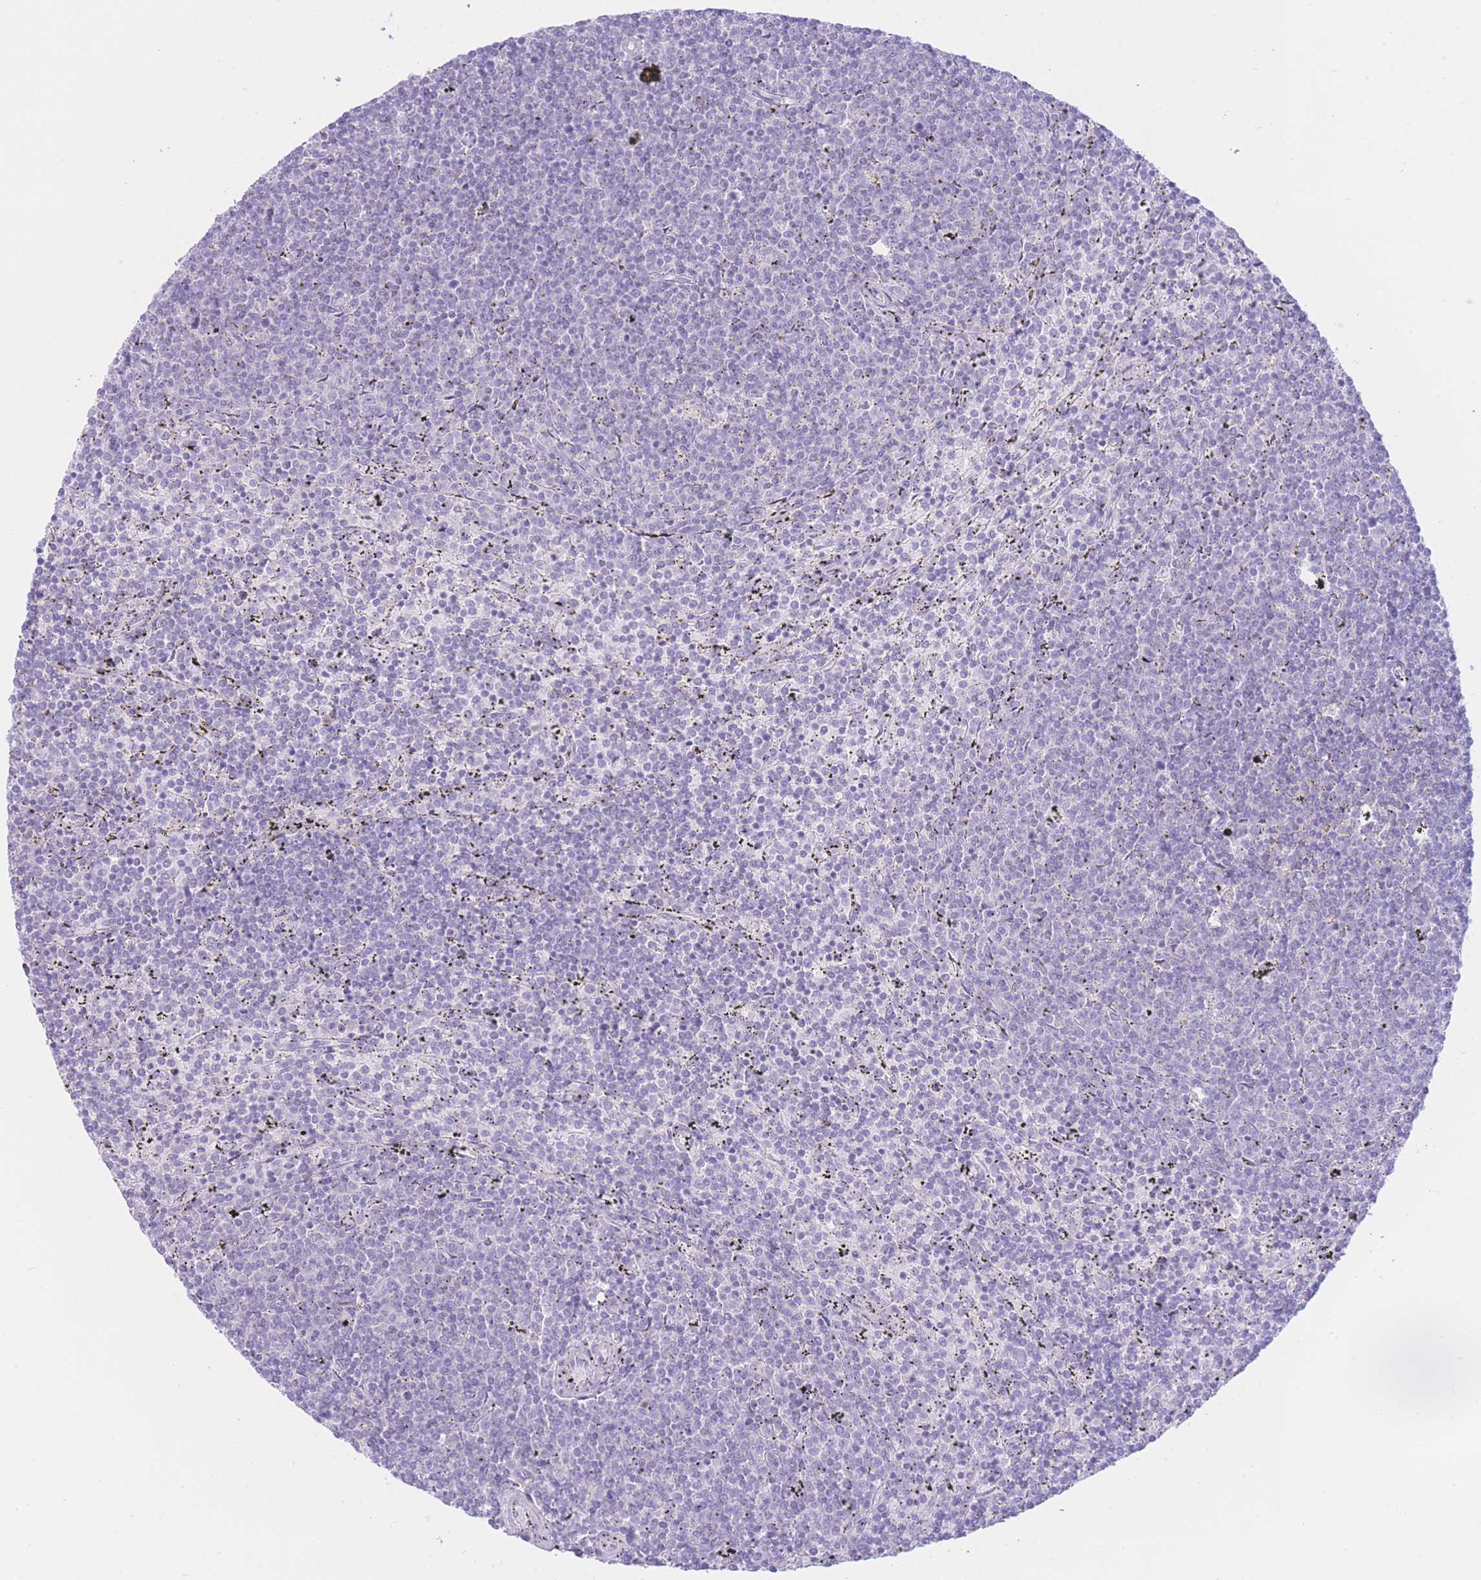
{"staining": {"intensity": "negative", "quantity": "none", "location": "none"}, "tissue": "lymphoma", "cell_type": "Tumor cells", "image_type": "cancer", "snomed": [{"axis": "morphology", "description": "Malignant lymphoma, non-Hodgkin's type, Low grade"}, {"axis": "topography", "description": "Spleen"}], "caption": "Immunohistochemistry of low-grade malignant lymphoma, non-Hodgkin's type reveals no expression in tumor cells.", "gene": "ZNF212", "patient": {"sex": "female", "age": 50}}